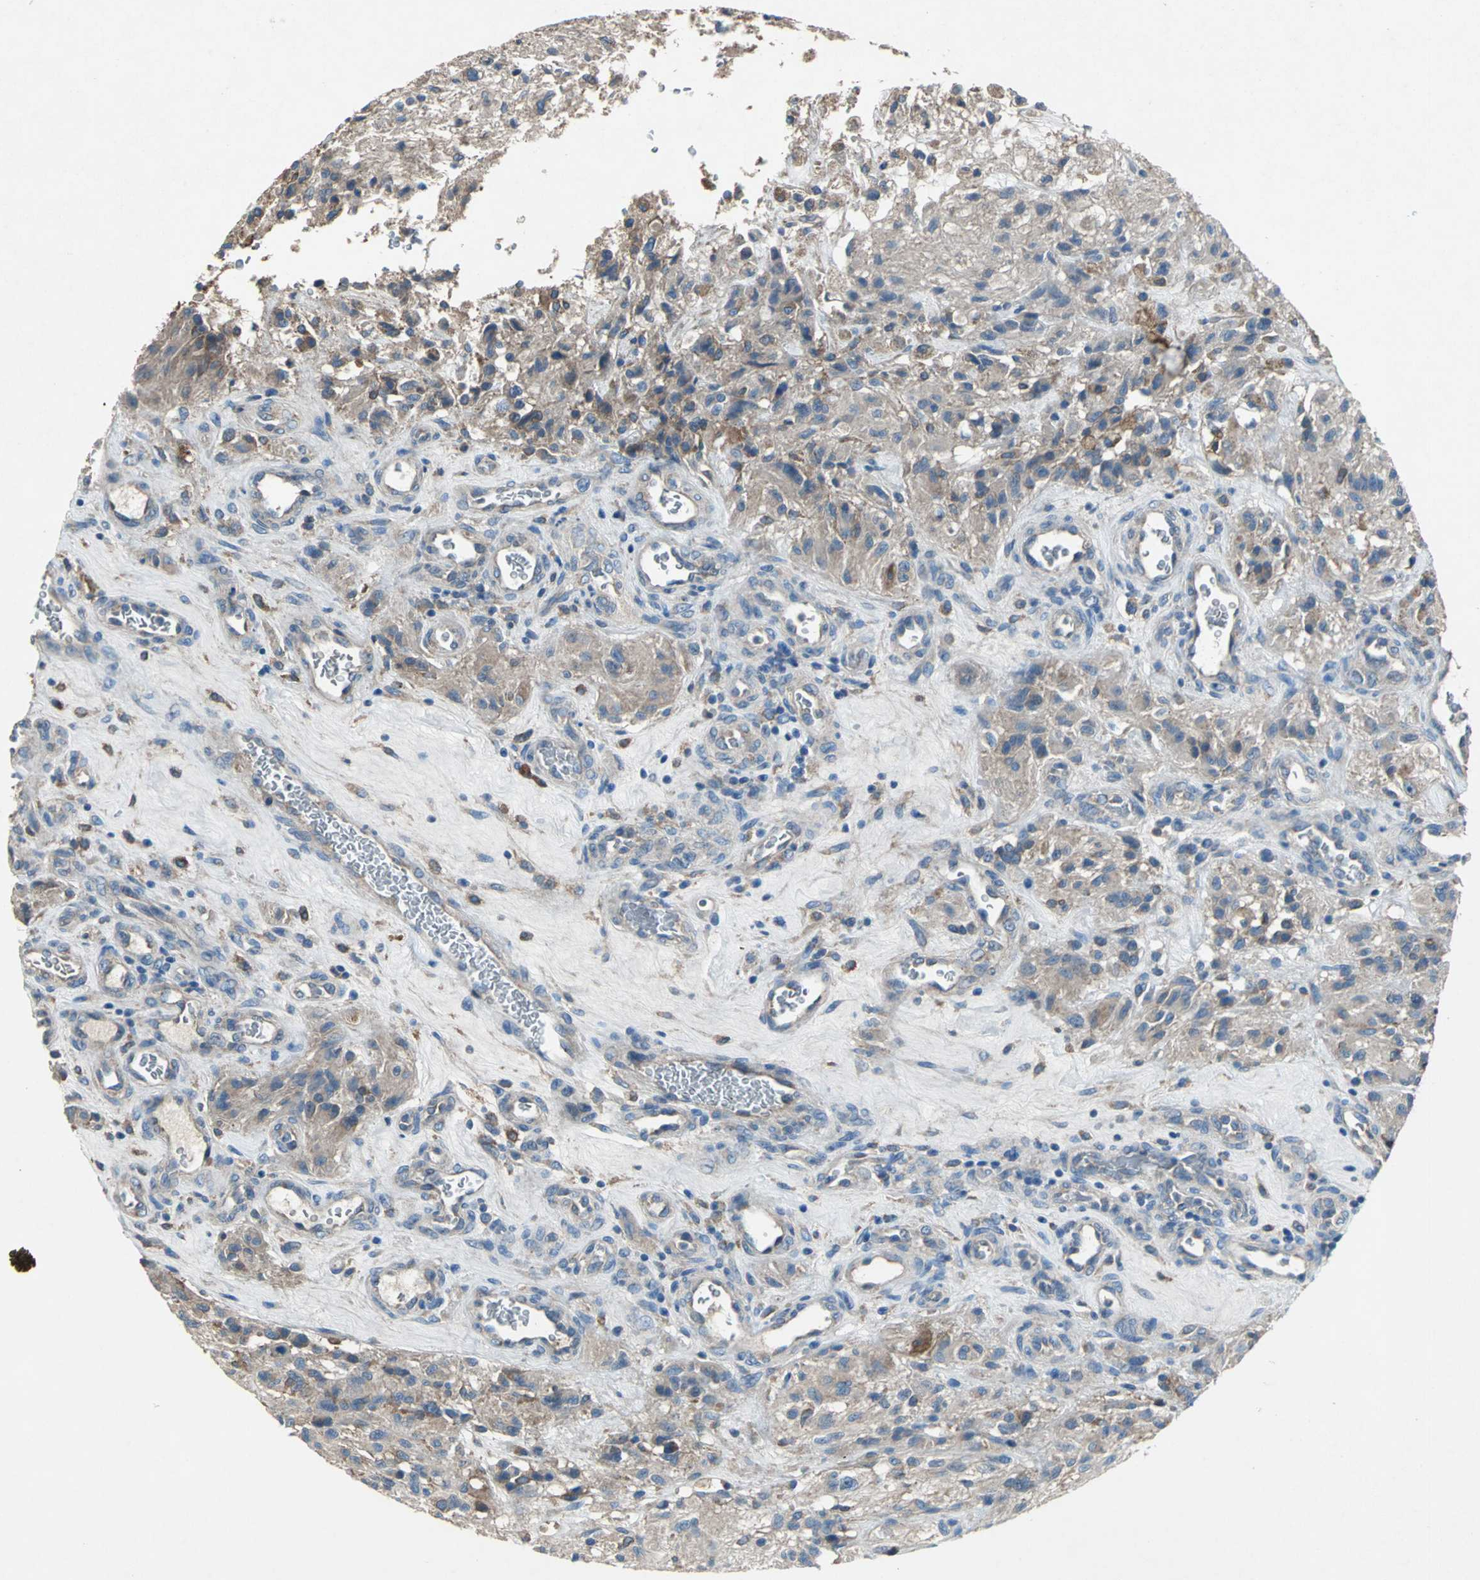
{"staining": {"intensity": "moderate", "quantity": ">75%", "location": "cytoplasmic/membranous"}, "tissue": "glioma", "cell_type": "Tumor cells", "image_type": "cancer", "snomed": [{"axis": "morphology", "description": "Normal tissue, NOS"}, {"axis": "morphology", "description": "Glioma, malignant, High grade"}, {"axis": "topography", "description": "Cerebral cortex"}], "caption": "High-magnification brightfield microscopy of glioma stained with DAB (brown) and counterstained with hematoxylin (blue). tumor cells exhibit moderate cytoplasmic/membranous expression is identified in approximately>75% of cells. (DAB IHC, brown staining for protein, blue staining for nuclei).", "gene": "HEPH", "patient": {"sex": "male", "age": 56}}